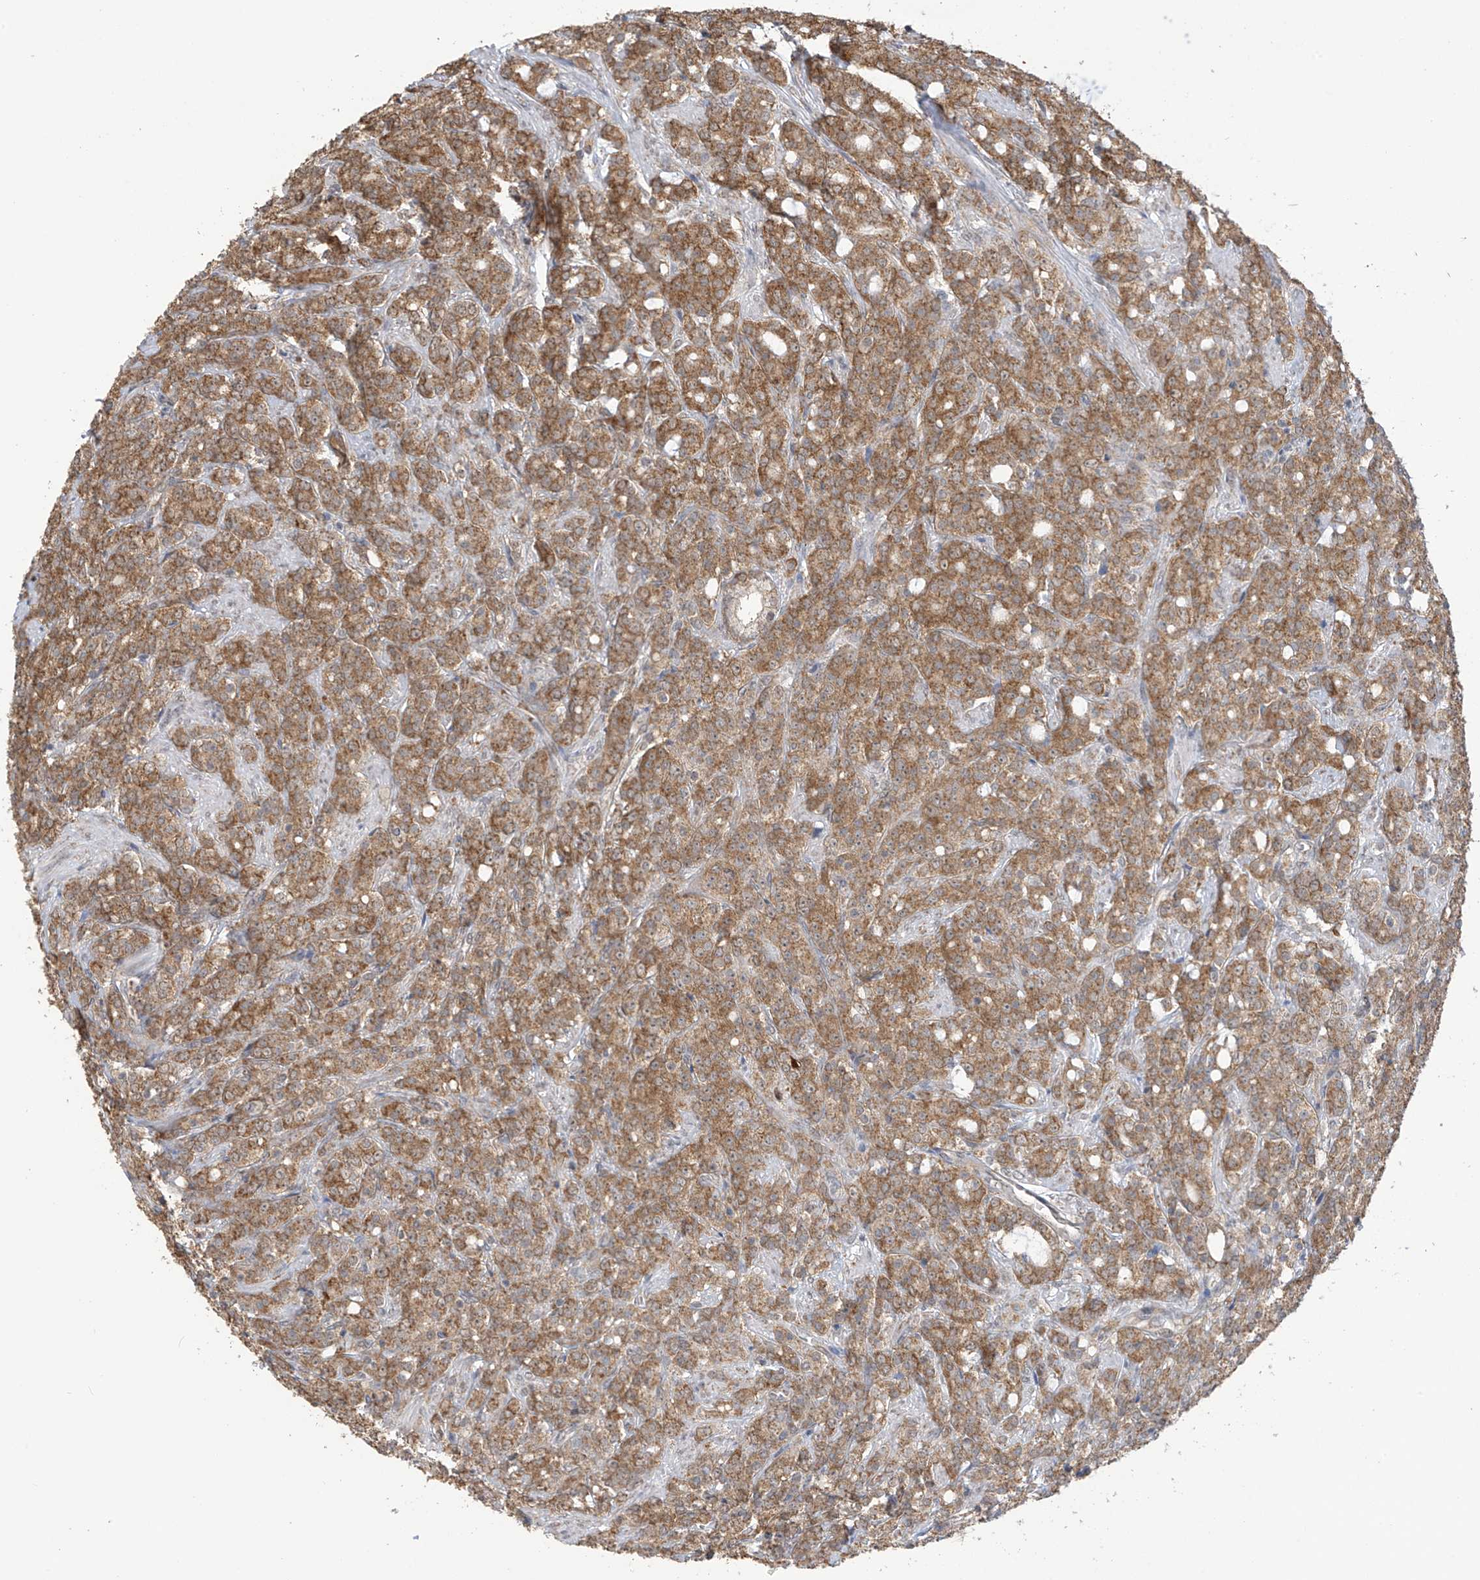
{"staining": {"intensity": "moderate", "quantity": ">75%", "location": "cytoplasmic/membranous,nuclear"}, "tissue": "prostate cancer", "cell_type": "Tumor cells", "image_type": "cancer", "snomed": [{"axis": "morphology", "description": "Adenocarcinoma, High grade"}, {"axis": "topography", "description": "Prostate"}], "caption": "Moderate cytoplasmic/membranous and nuclear protein staining is present in approximately >75% of tumor cells in prostate cancer (adenocarcinoma (high-grade)).", "gene": "KIAA1522", "patient": {"sex": "male", "age": 62}}